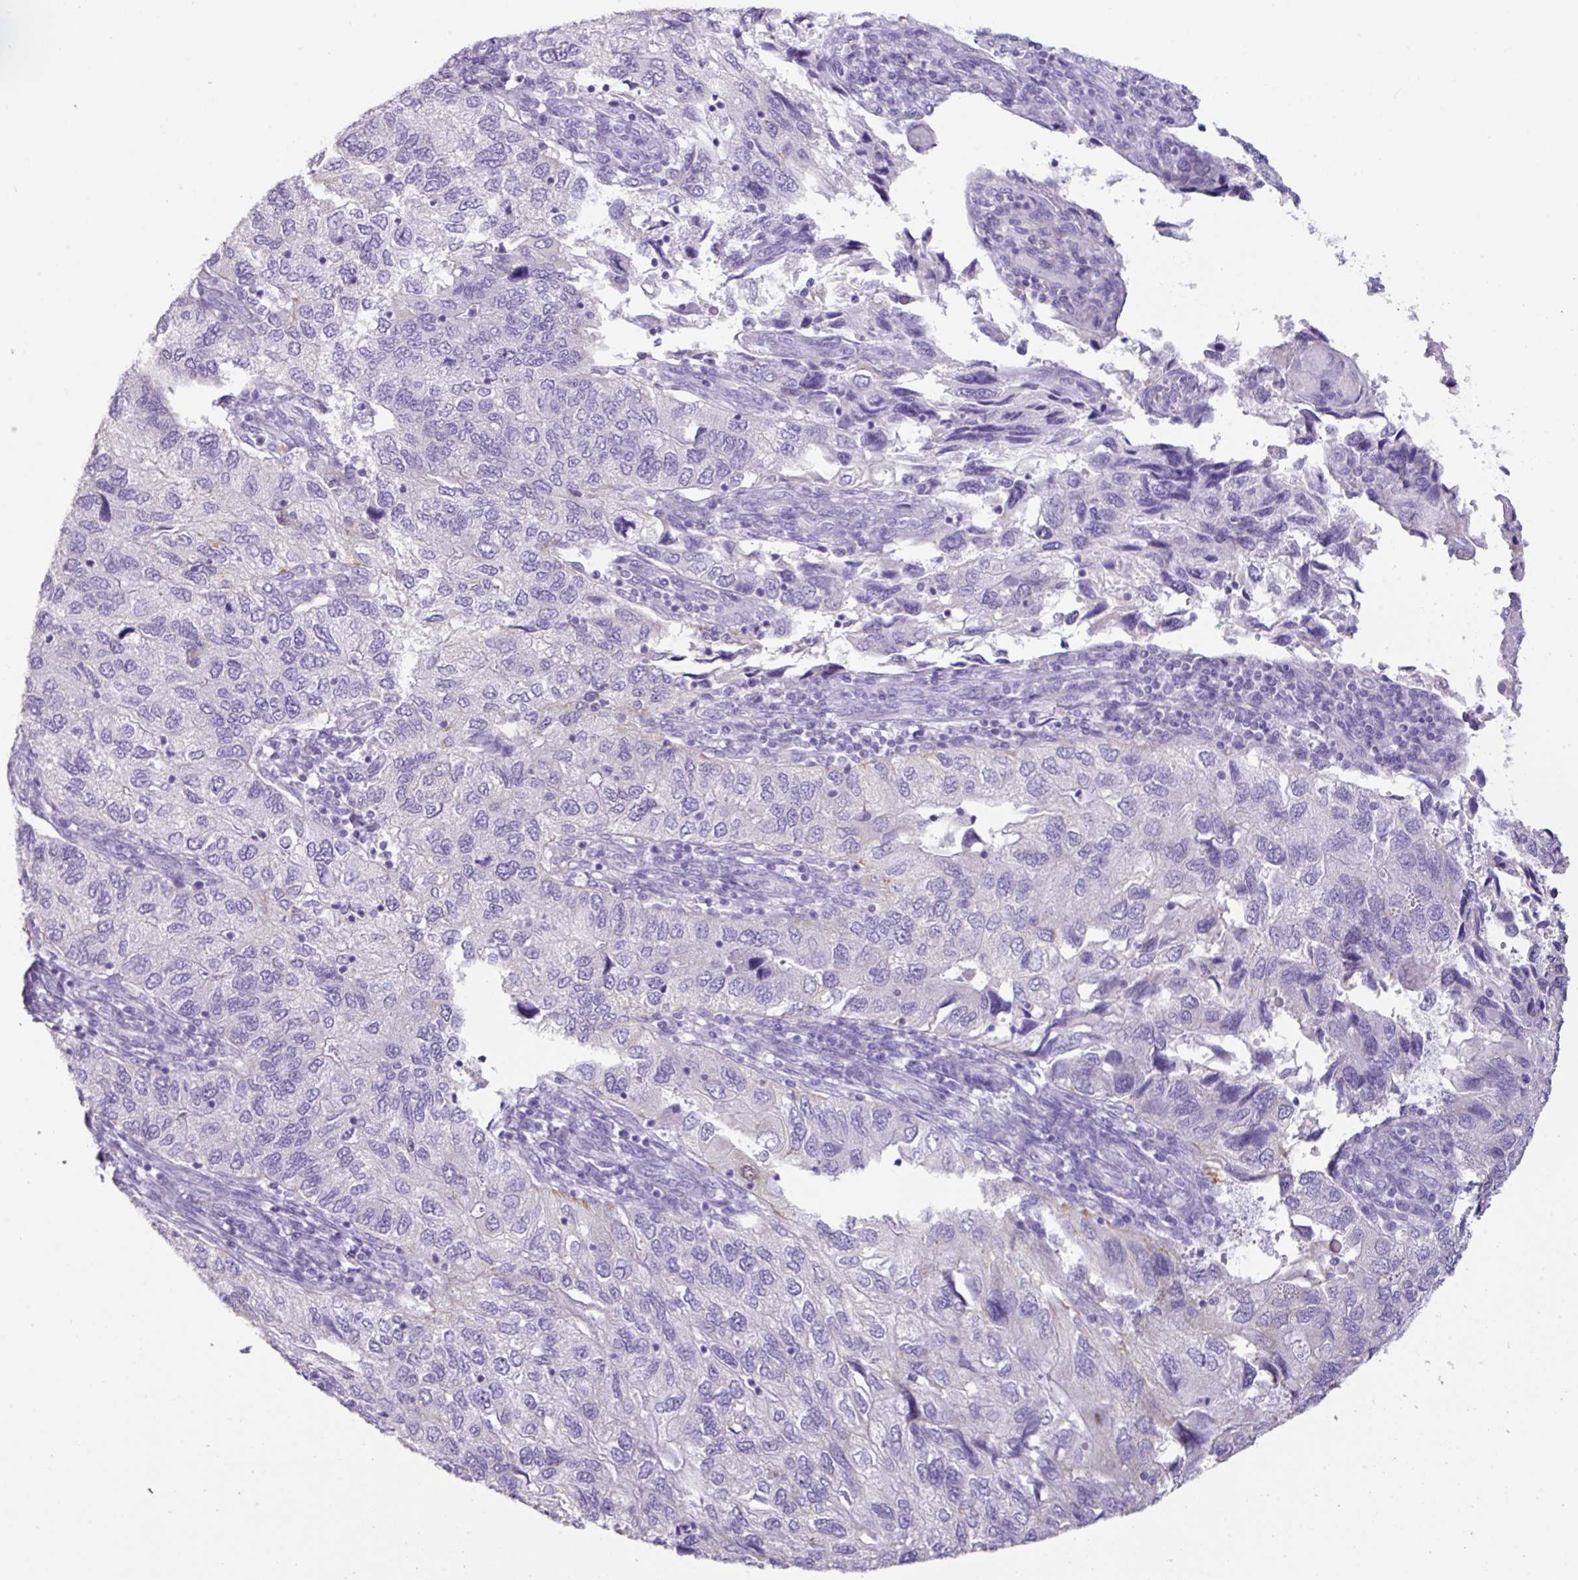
{"staining": {"intensity": "negative", "quantity": "none", "location": "none"}, "tissue": "endometrial cancer", "cell_type": "Tumor cells", "image_type": "cancer", "snomed": [{"axis": "morphology", "description": "Carcinoma, NOS"}, {"axis": "topography", "description": "Uterus"}], "caption": "Immunohistochemistry micrograph of neoplastic tissue: human carcinoma (endometrial) stained with DAB reveals no significant protein expression in tumor cells. Nuclei are stained in blue.", "gene": "NCCRP1", "patient": {"sex": "female", "age": 76}}